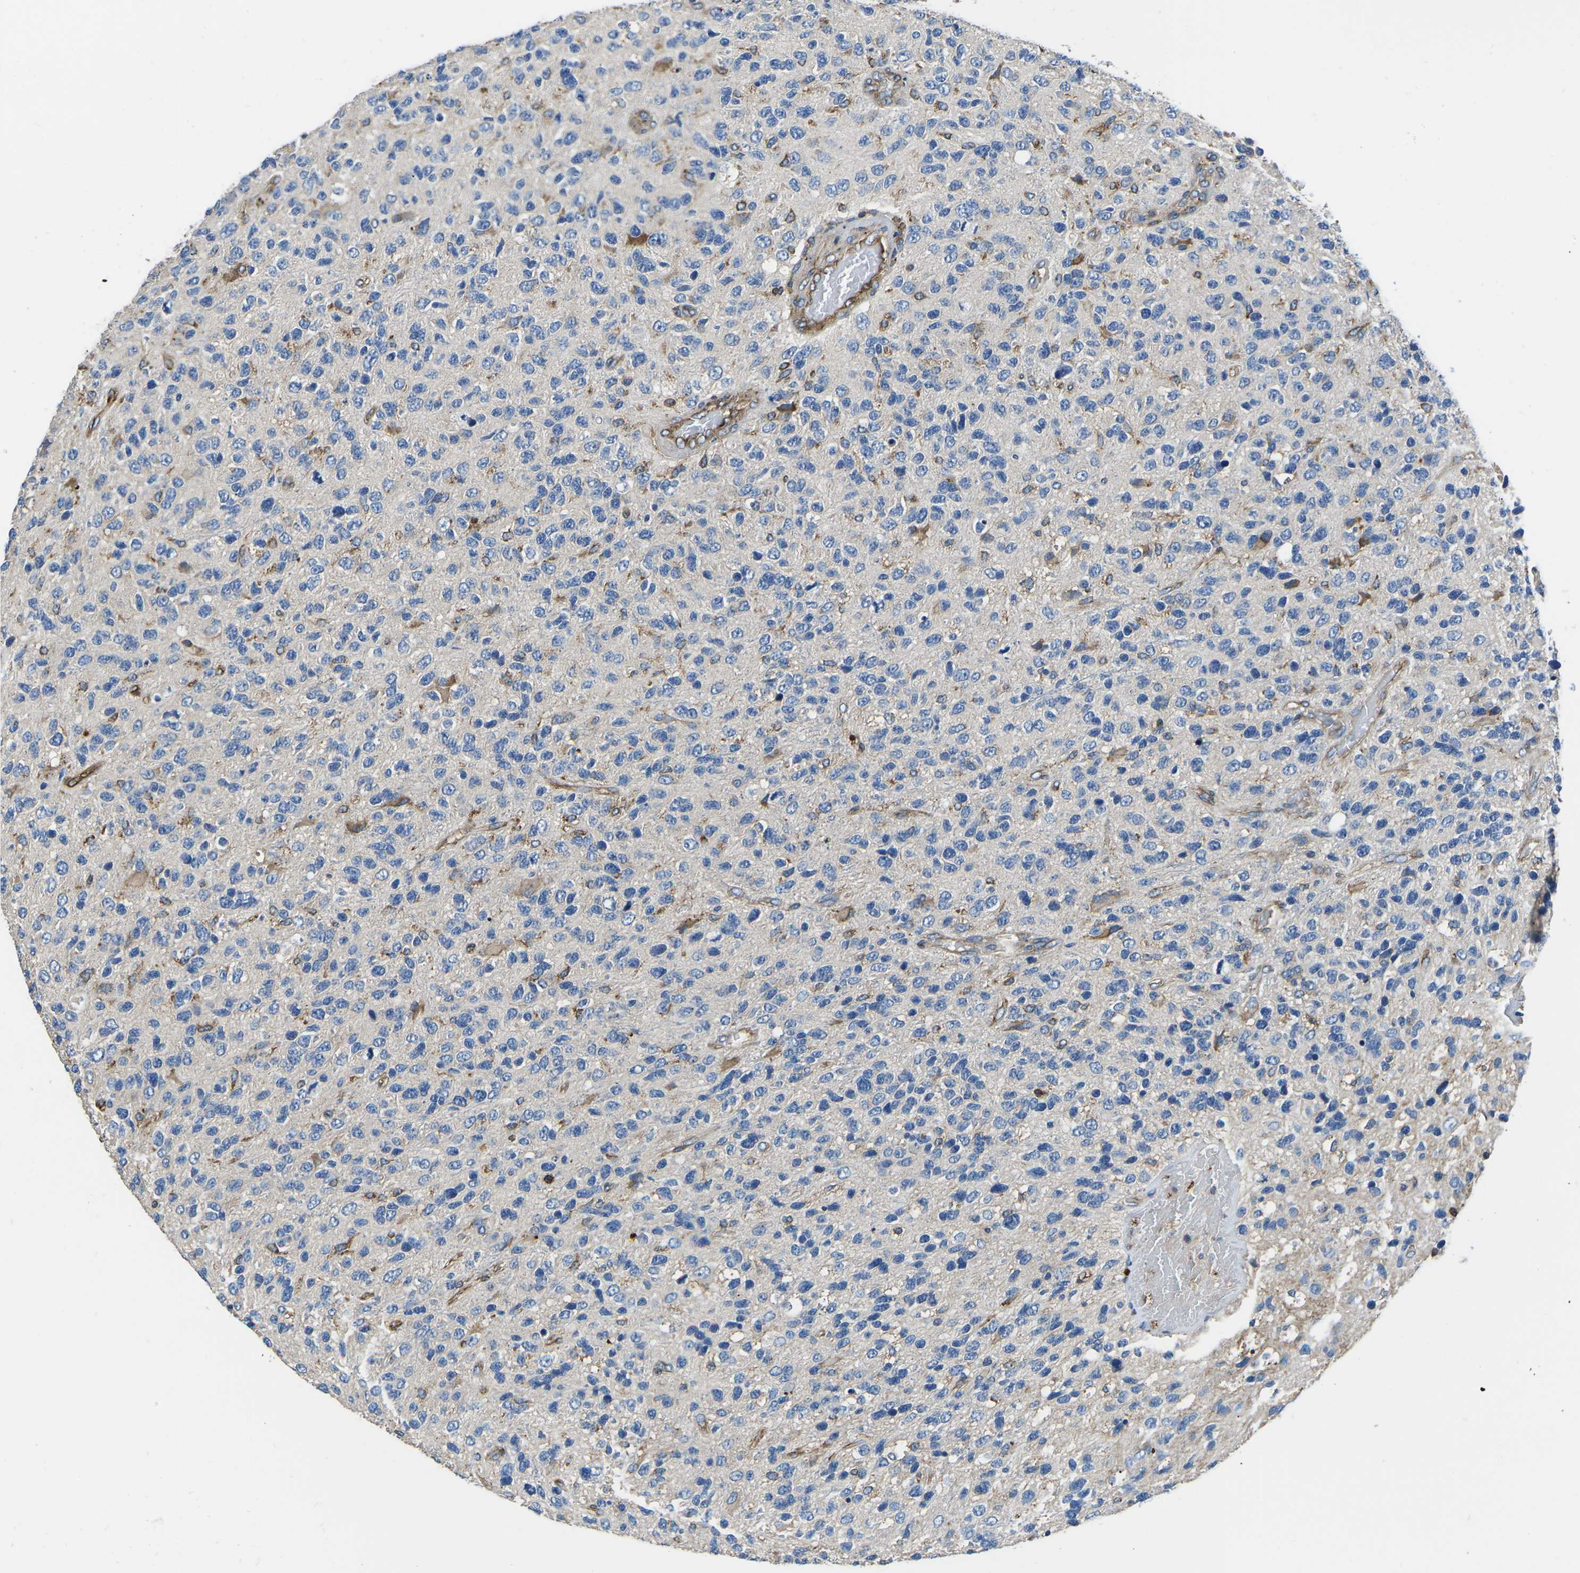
{"staining": {"intensity": "moderate", "quantity": "<25%", "location": "cytoplasmic/membranous"}, "tissue": "glioma", "cell_type": "Tumor cells", "image_type": "cancer", "snomed": [{"axis": "morphology", "description": "Glioma, malignant, High grade"}, {"axis": "topography", "description": "Brain"}], "caption": "Protein staining of glioma tissue reveals moderate cytoplasmic/membranous staining in about <25% of tumor cells.", "gene": "KCNJ15", "patient": {"sex": "female", "age": 58}}